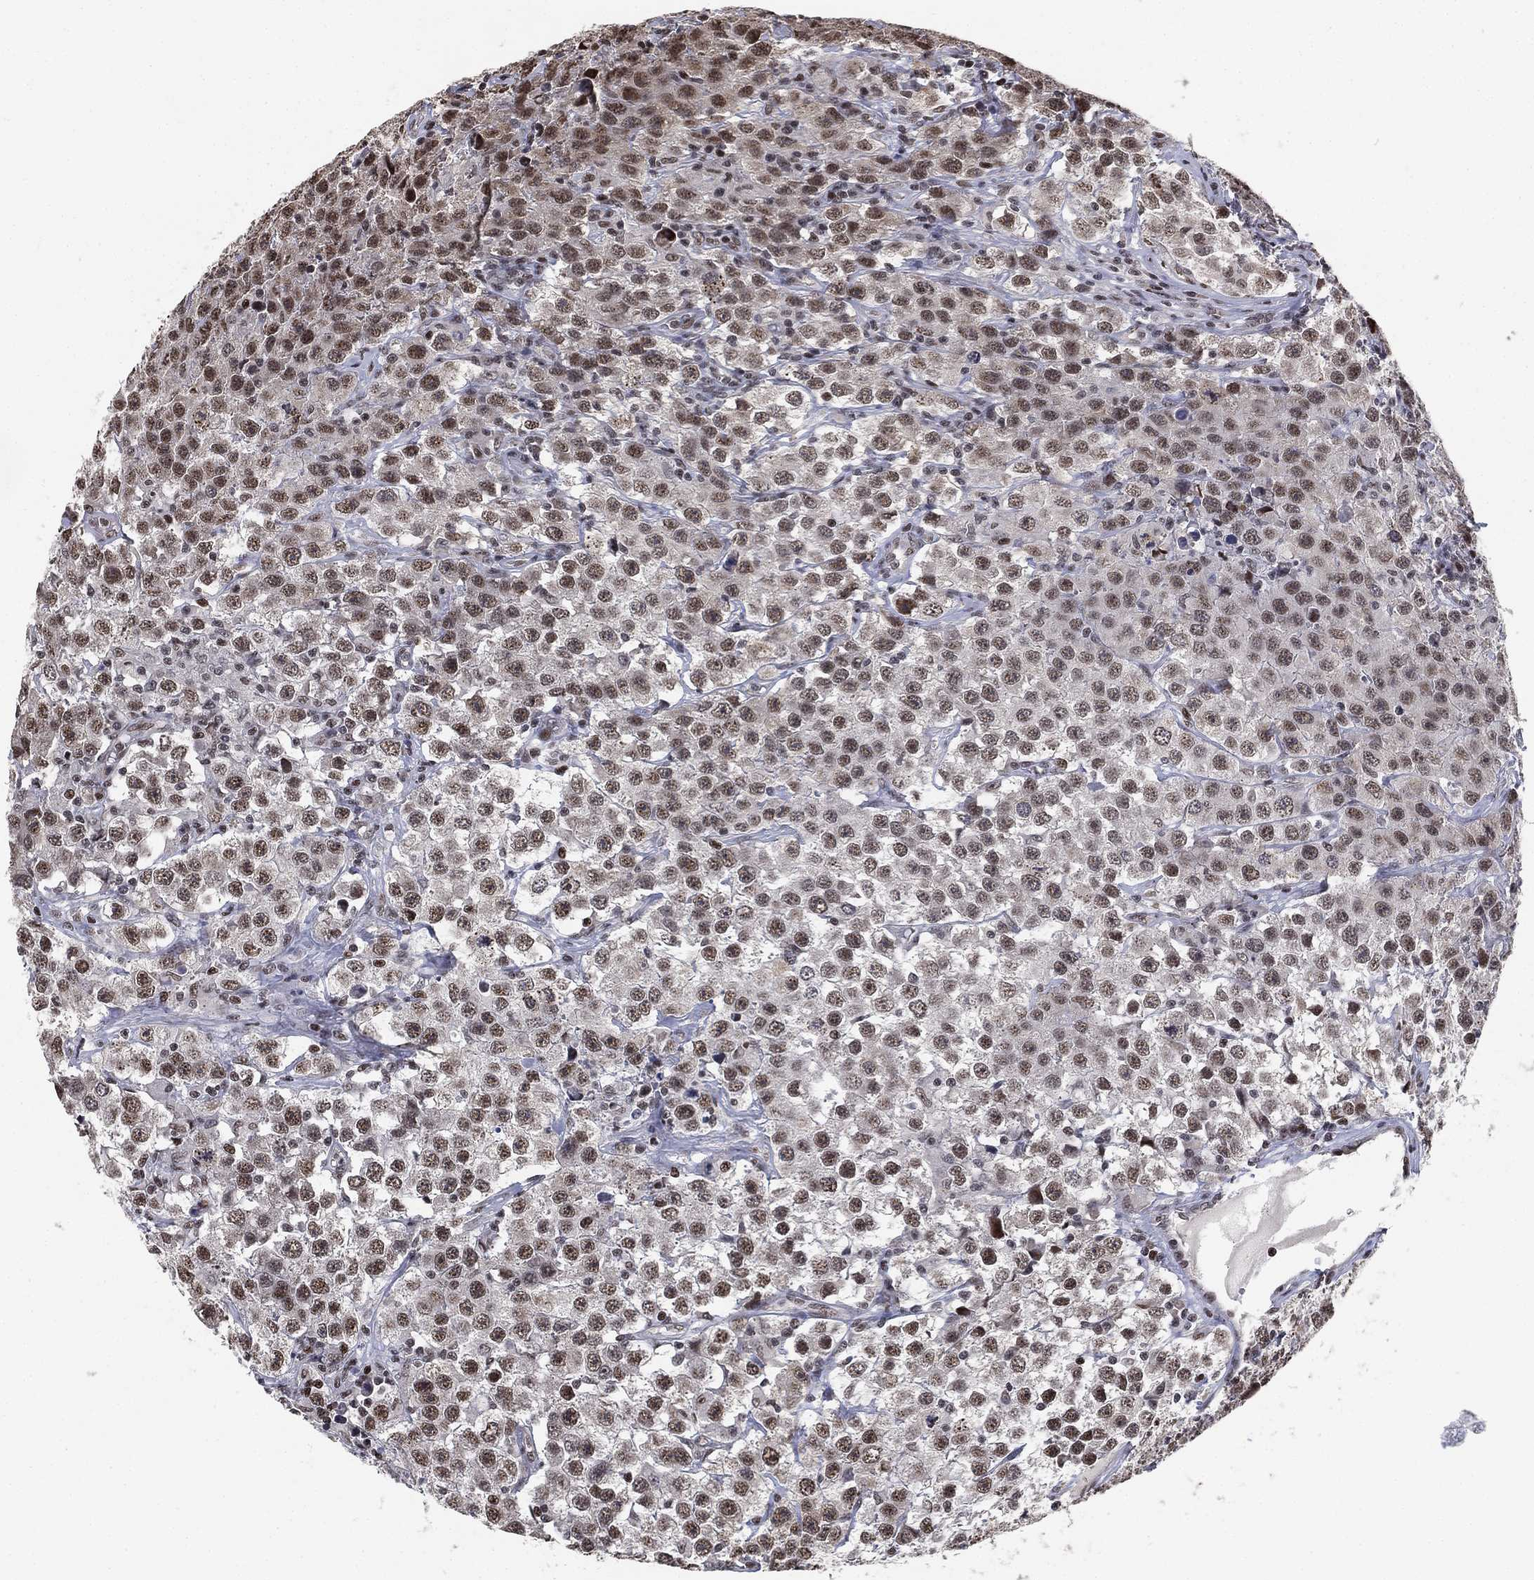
{"staining": {"intensity": "moderate", "quantity": ">75%", "location": "nuclear"}, "tissue": "testis cancer", "cell_type": "Tumor cells", "image_type": "cancer", "snomed": [{"axis": "morphology", "description": "Seminoma, NOS"}, {"axis": "topography", "description": "Testis"}], "caption": "IHC photomicrograph of human testis cancer stained for a protein (brown), which demonstrates medium levels of moderate nuclear expression in about >75% of tumor cells.", "gene": "ZSCAN30", "patient": {"sex": "male", "age": 52}}